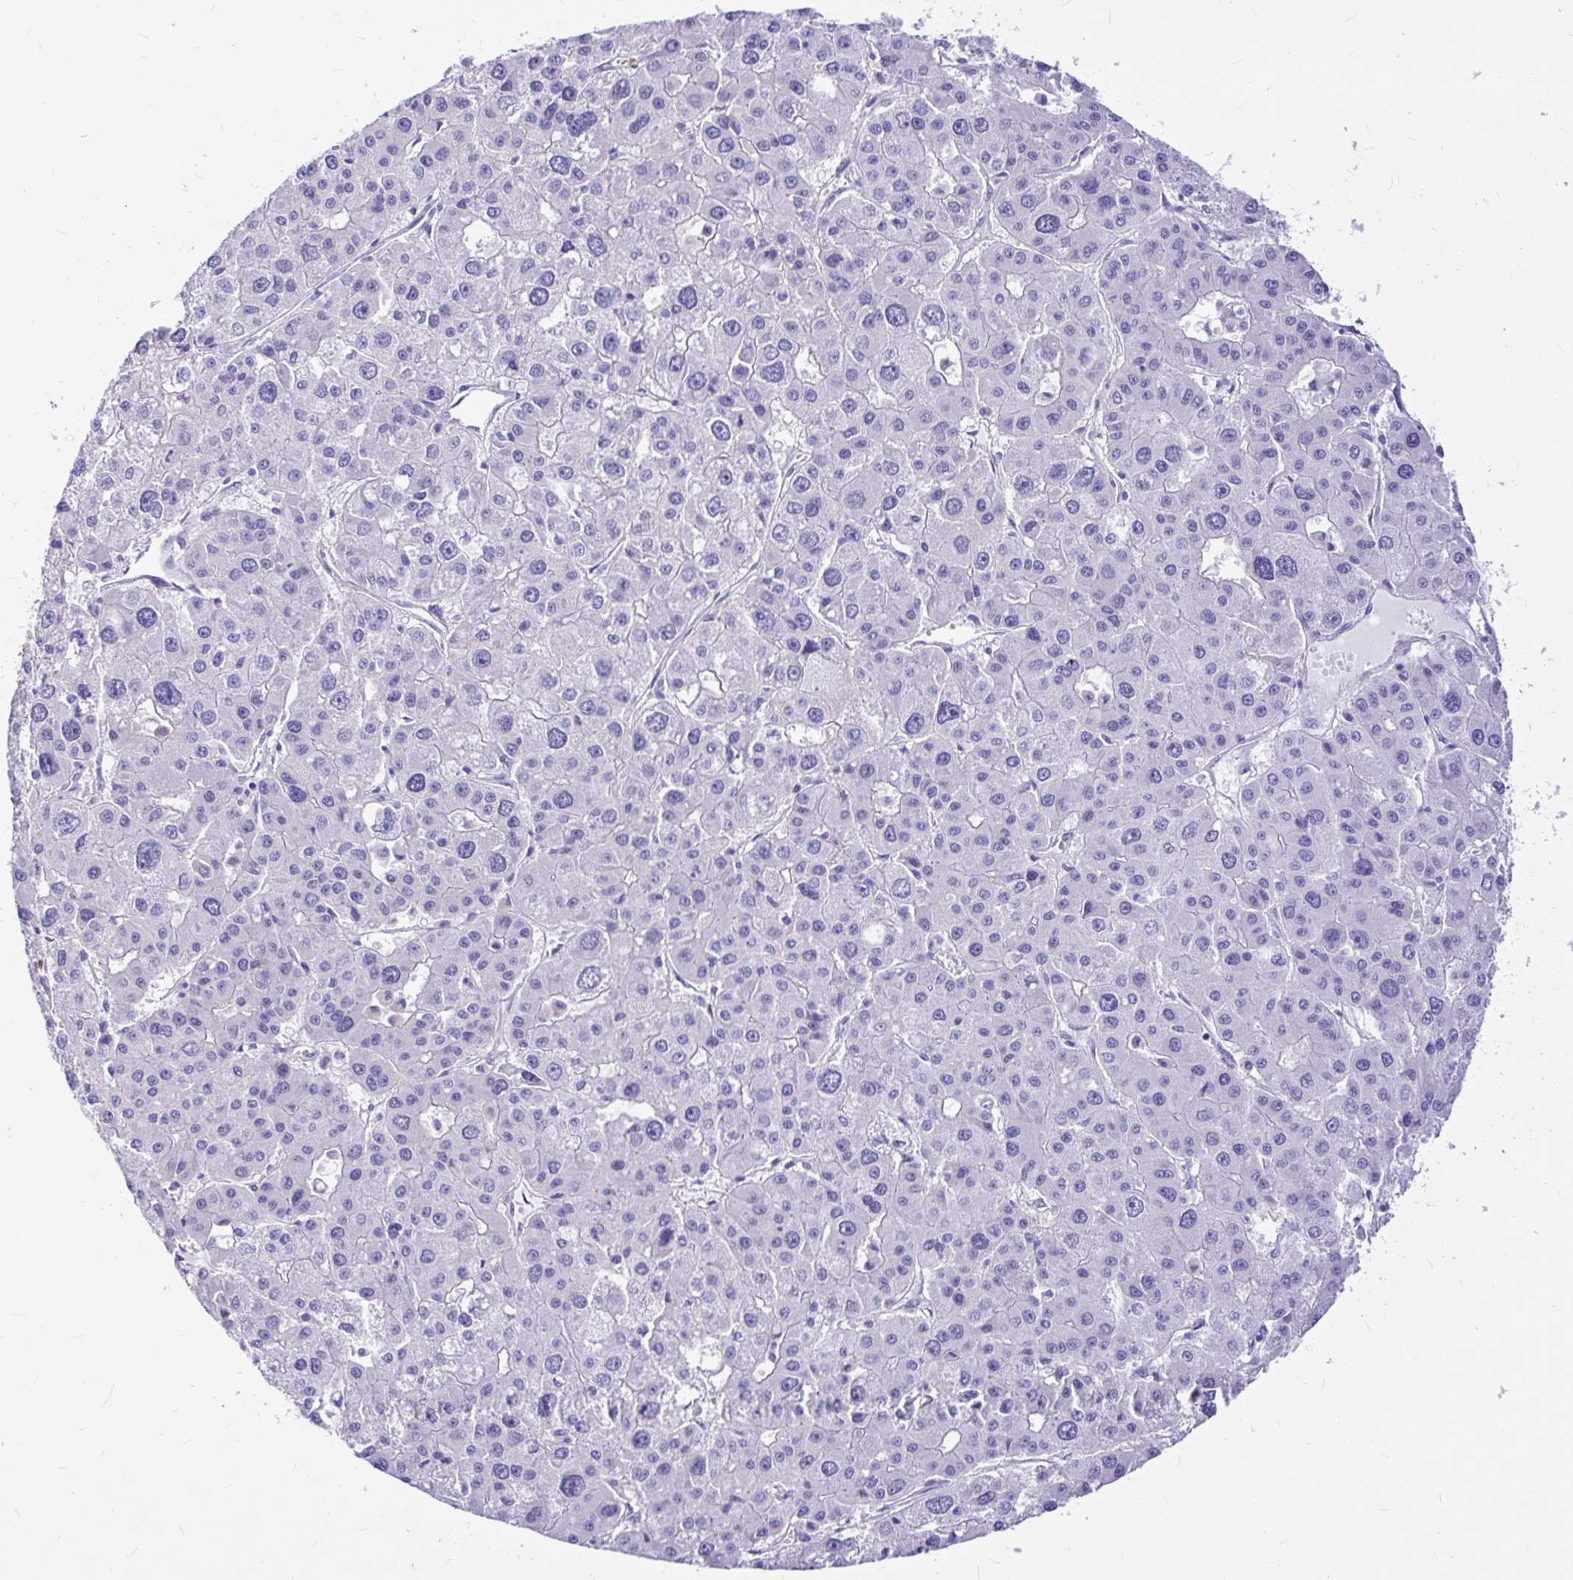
{"staining": {"intensity": "negative", "quantity": "none", "location": "none"}, "tissue": "liver cancer", "cell_type": "Tumor cells", "image_type": "cancer", "snomed": [{"axis": "morphology", "description": "Carcinoma, Hepatocellular, NOS"}, {"axis": "topography", "description": "Liver"}], "caption": "Histopathology image shows no protein expression in tumor cells of liver cancer (hepatocellular carcinoma) tissue.", "gene": "CLEC1B", "patient": {"sex": "male", "age": 73}}